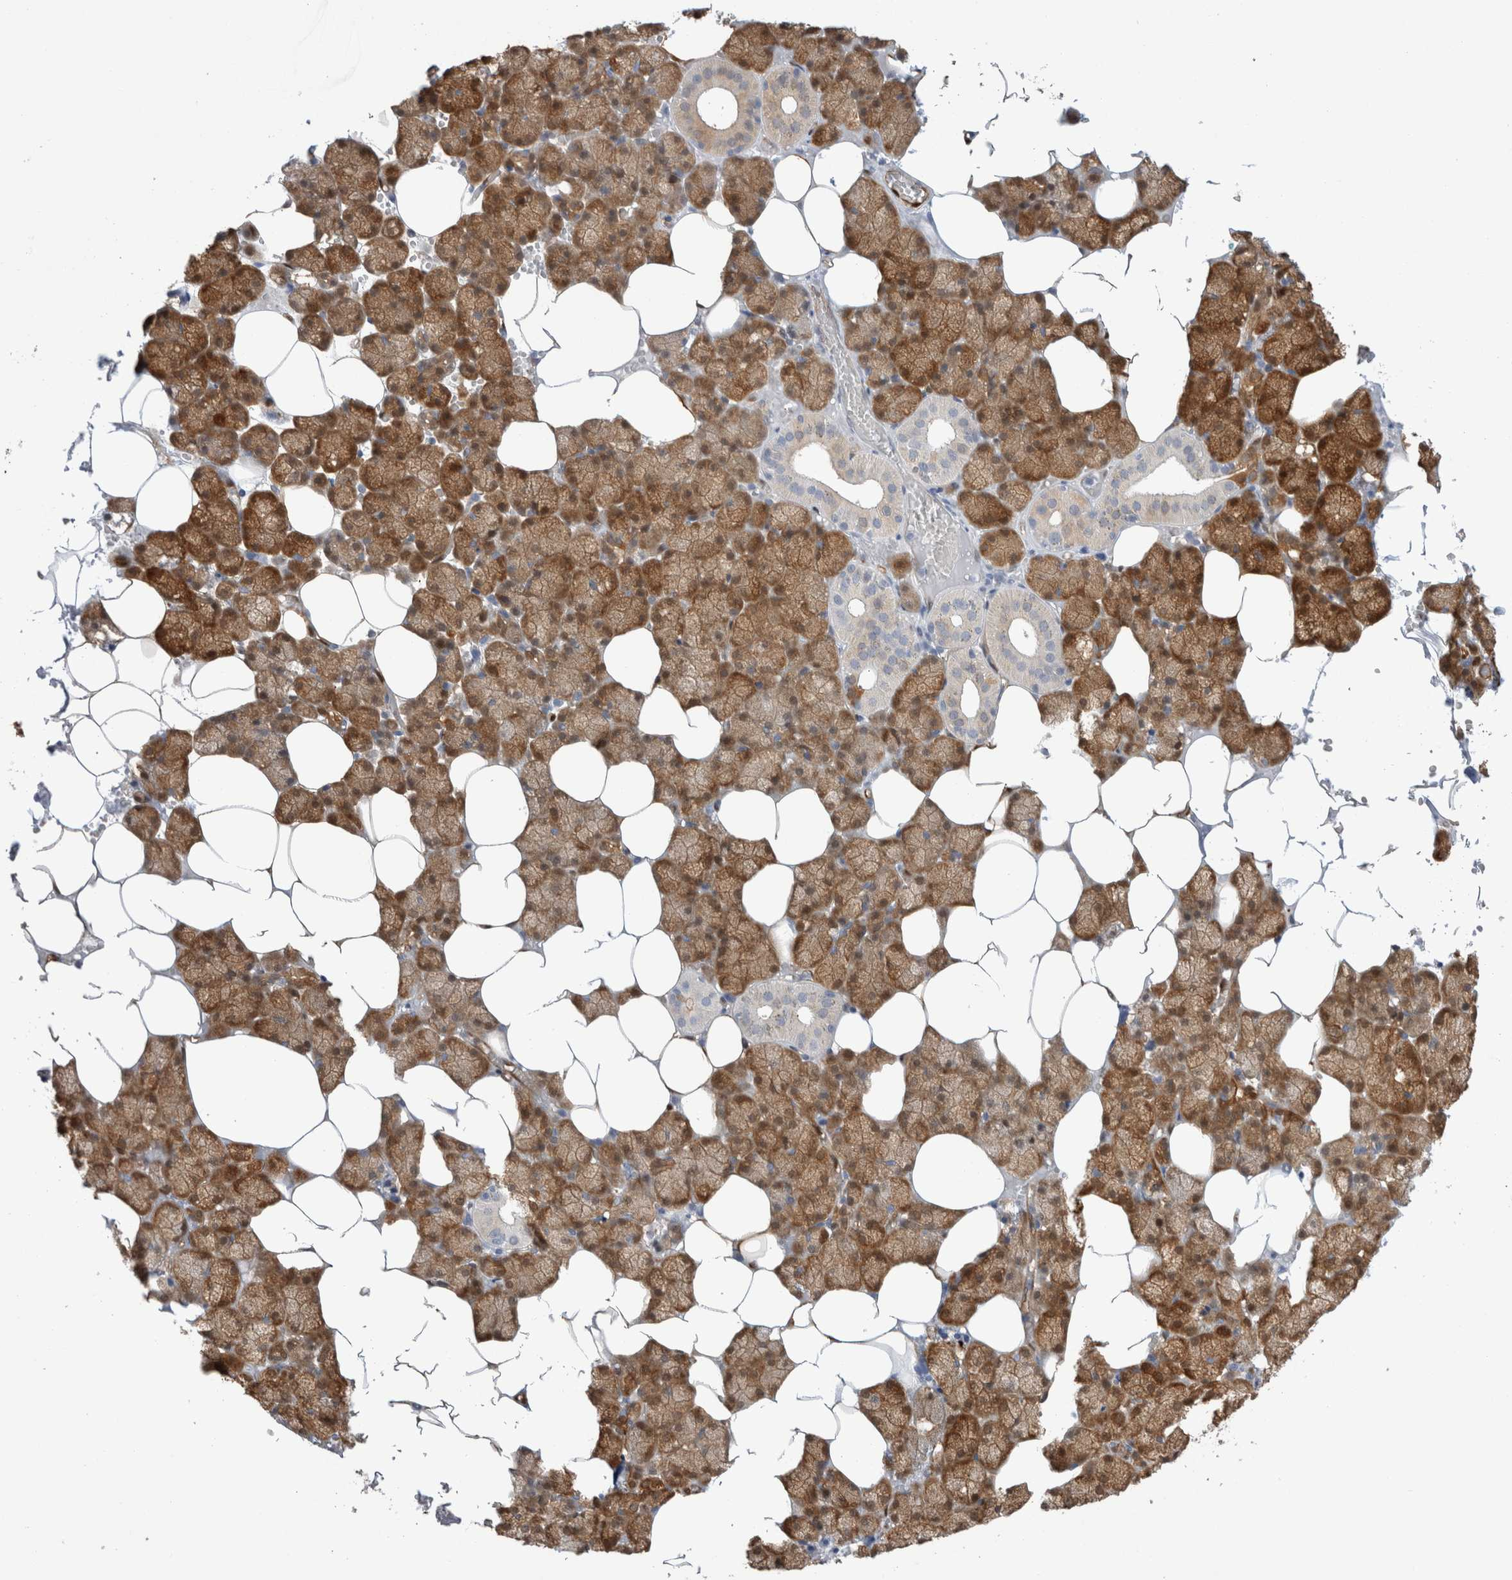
{"staining": {"intensity": "moderate", "quantity": ">75%", "location": "cytoplasmic/membranous,nuclear"}, "tissue": "salivary gland", "cell_type": "Glandular cells", "image_type": "normal", "snomed": [{"axis": "morphology", "description": "Normal tissue, NOS"}, {"axis": "topography", "description": "Salivary gland"}], "caption": "A medium amount of moderate cytoplasmic/membranous,nuclear staining is appreciated in about >75% of glandular cells in unremarkable salivary gland.", "gene": "NAPEPLD", "patient": {"sex": "male", "age": 62}}